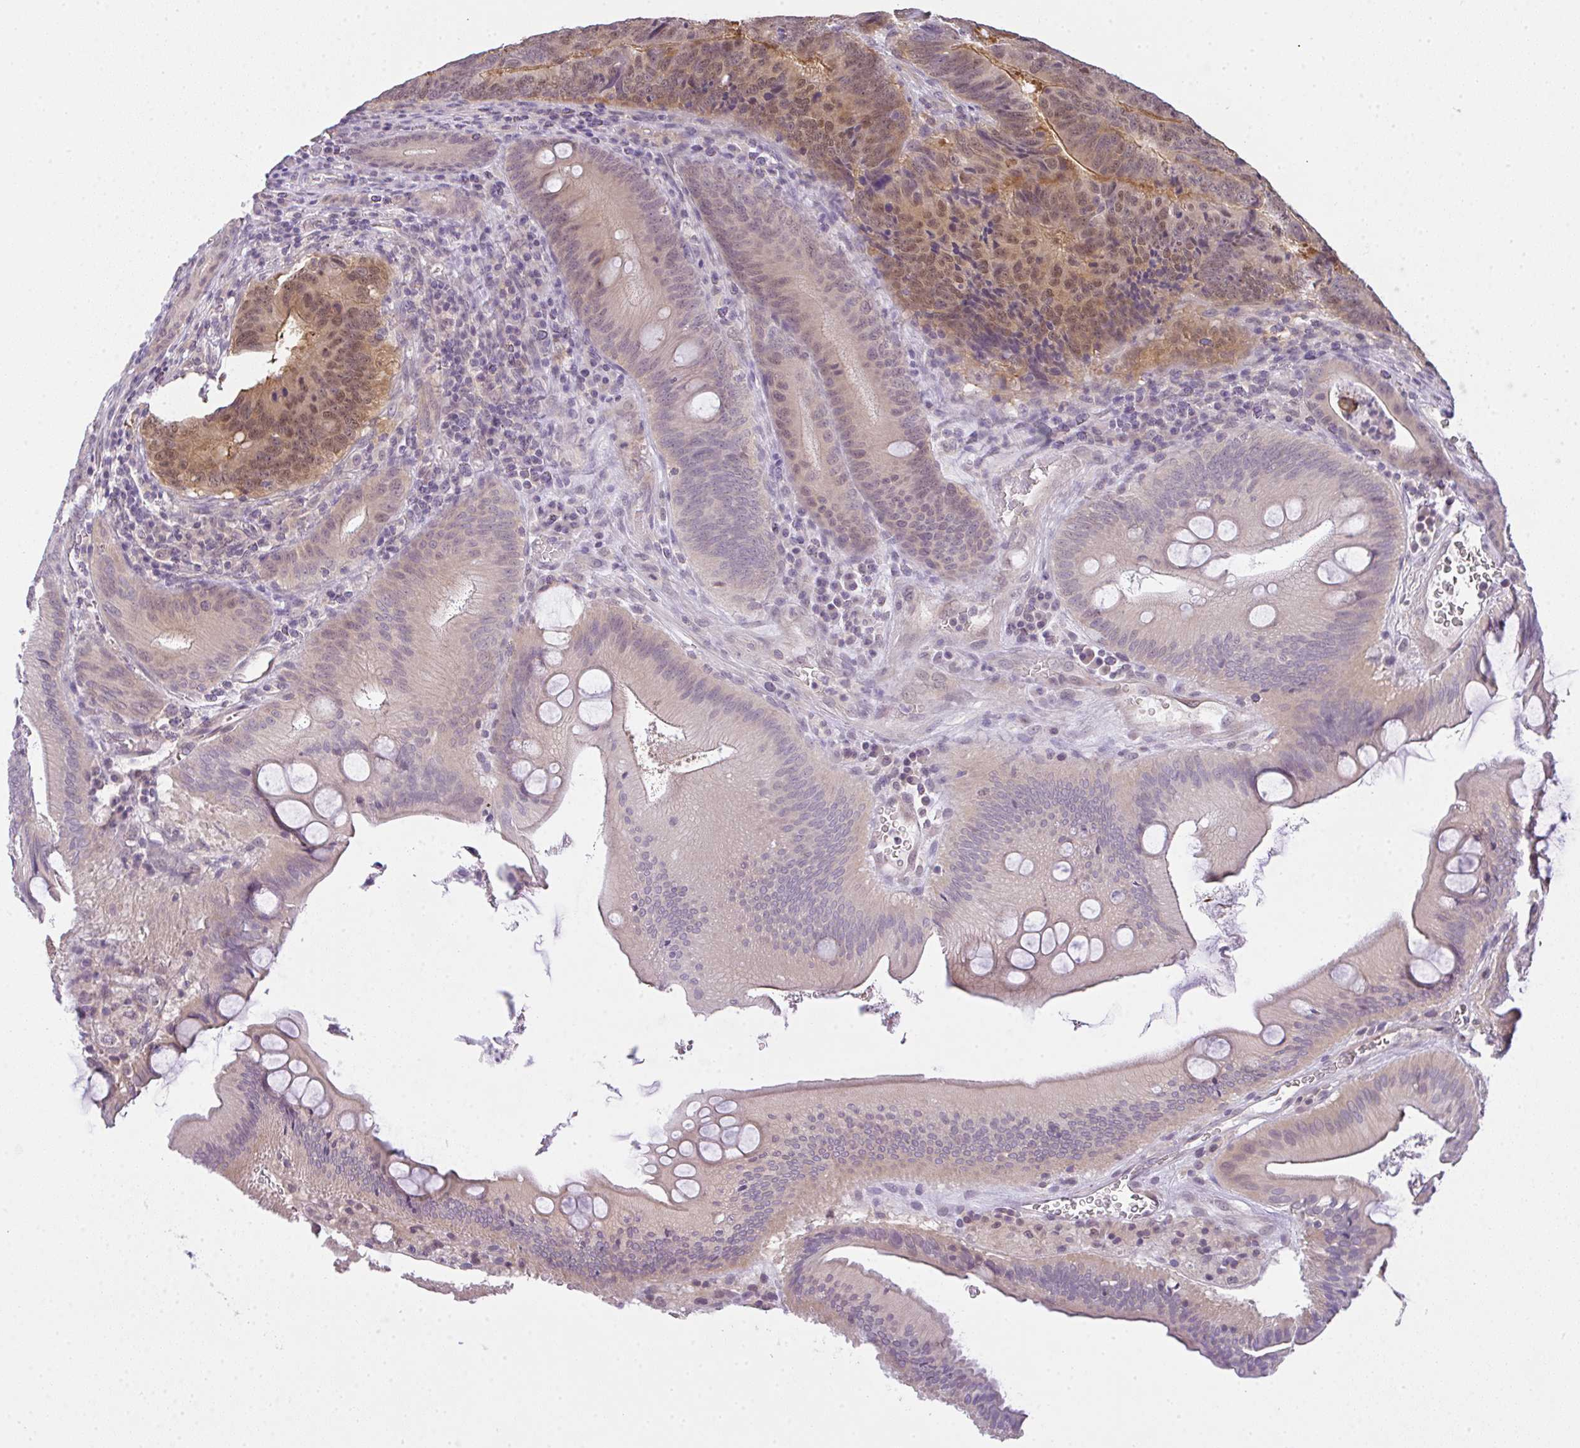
{"staining": {"intensity": "moderate", "quantity": "<25%", "location": "nuclear"}, "tissue": "colorectal cancer", "cell_type": "Tumor cells", "image_type": "cancer", "snomed": [{"axis": "morphology", "description": "Adenocarcinoma, NOS"}, {"axis": "topography", "description": "Colon"}], "caption": "Colorectal adenocarcinoma stained for a protein (brown) demonstrates moderate nuclear positive staining in approximately <25% of tumor cells.", "gene": "CSE1L", "patient": {"sex": "male", "age": 62}}